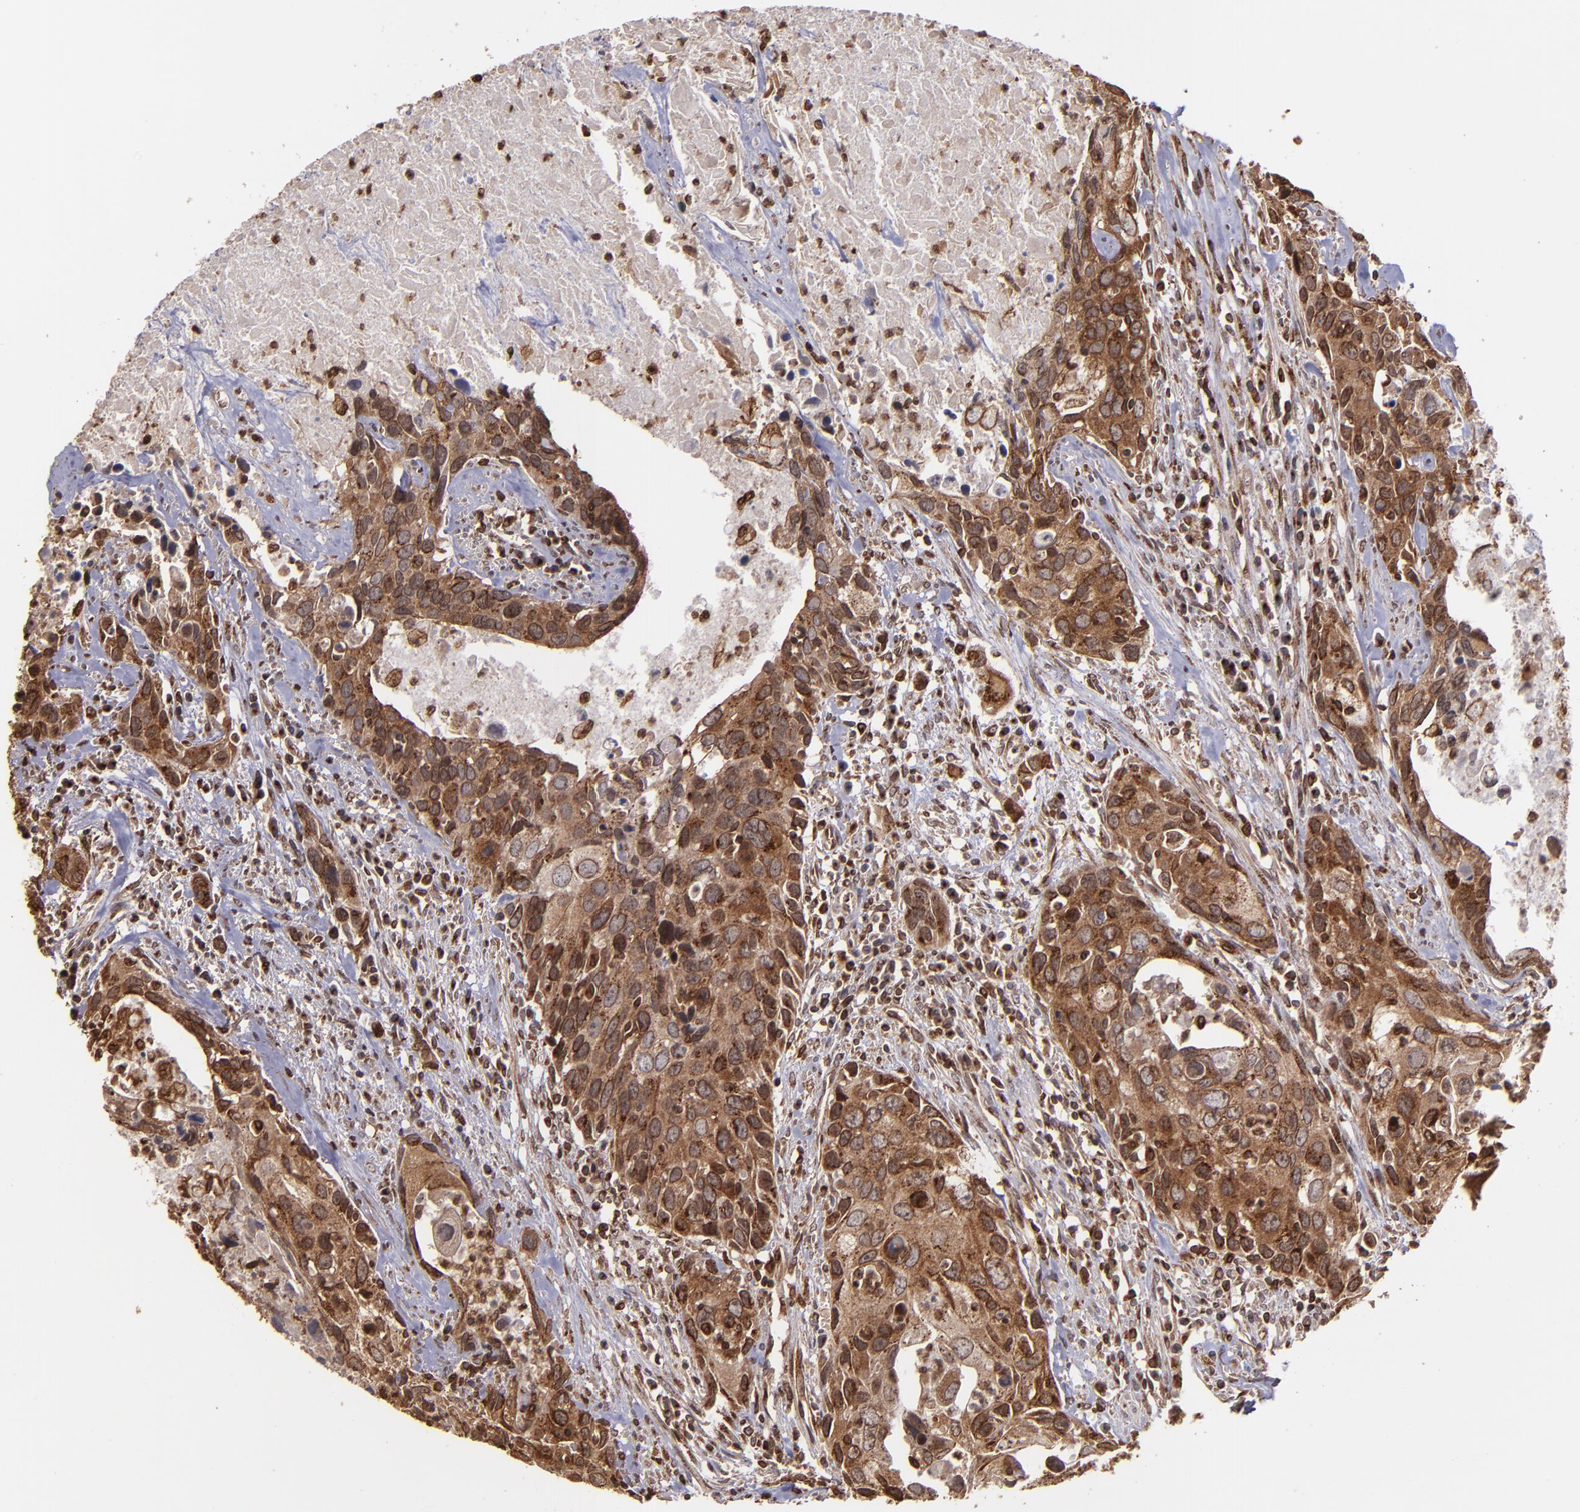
{"staining": {"intensity": "strong", "quantity": ">75%", "location": "cytoplasmic/membranous"}, "tissue": "urothelial cancer", "cell_type": "Tumor cells", "image_type": "cancer", "snomed": [{"axis": "morphology", "description": "Urothelial carcinoma, High grade"}, {"axis": "topography", "description": "Urinary bladder"}], "caption": "Strong cytoplasmic/membranous positivity is appreciated in approximately >75% of tumor cells in high-grade urothelial carcinoma.", "gene": "TRIP11", "patient": {"sex": "male", "age": 71}}